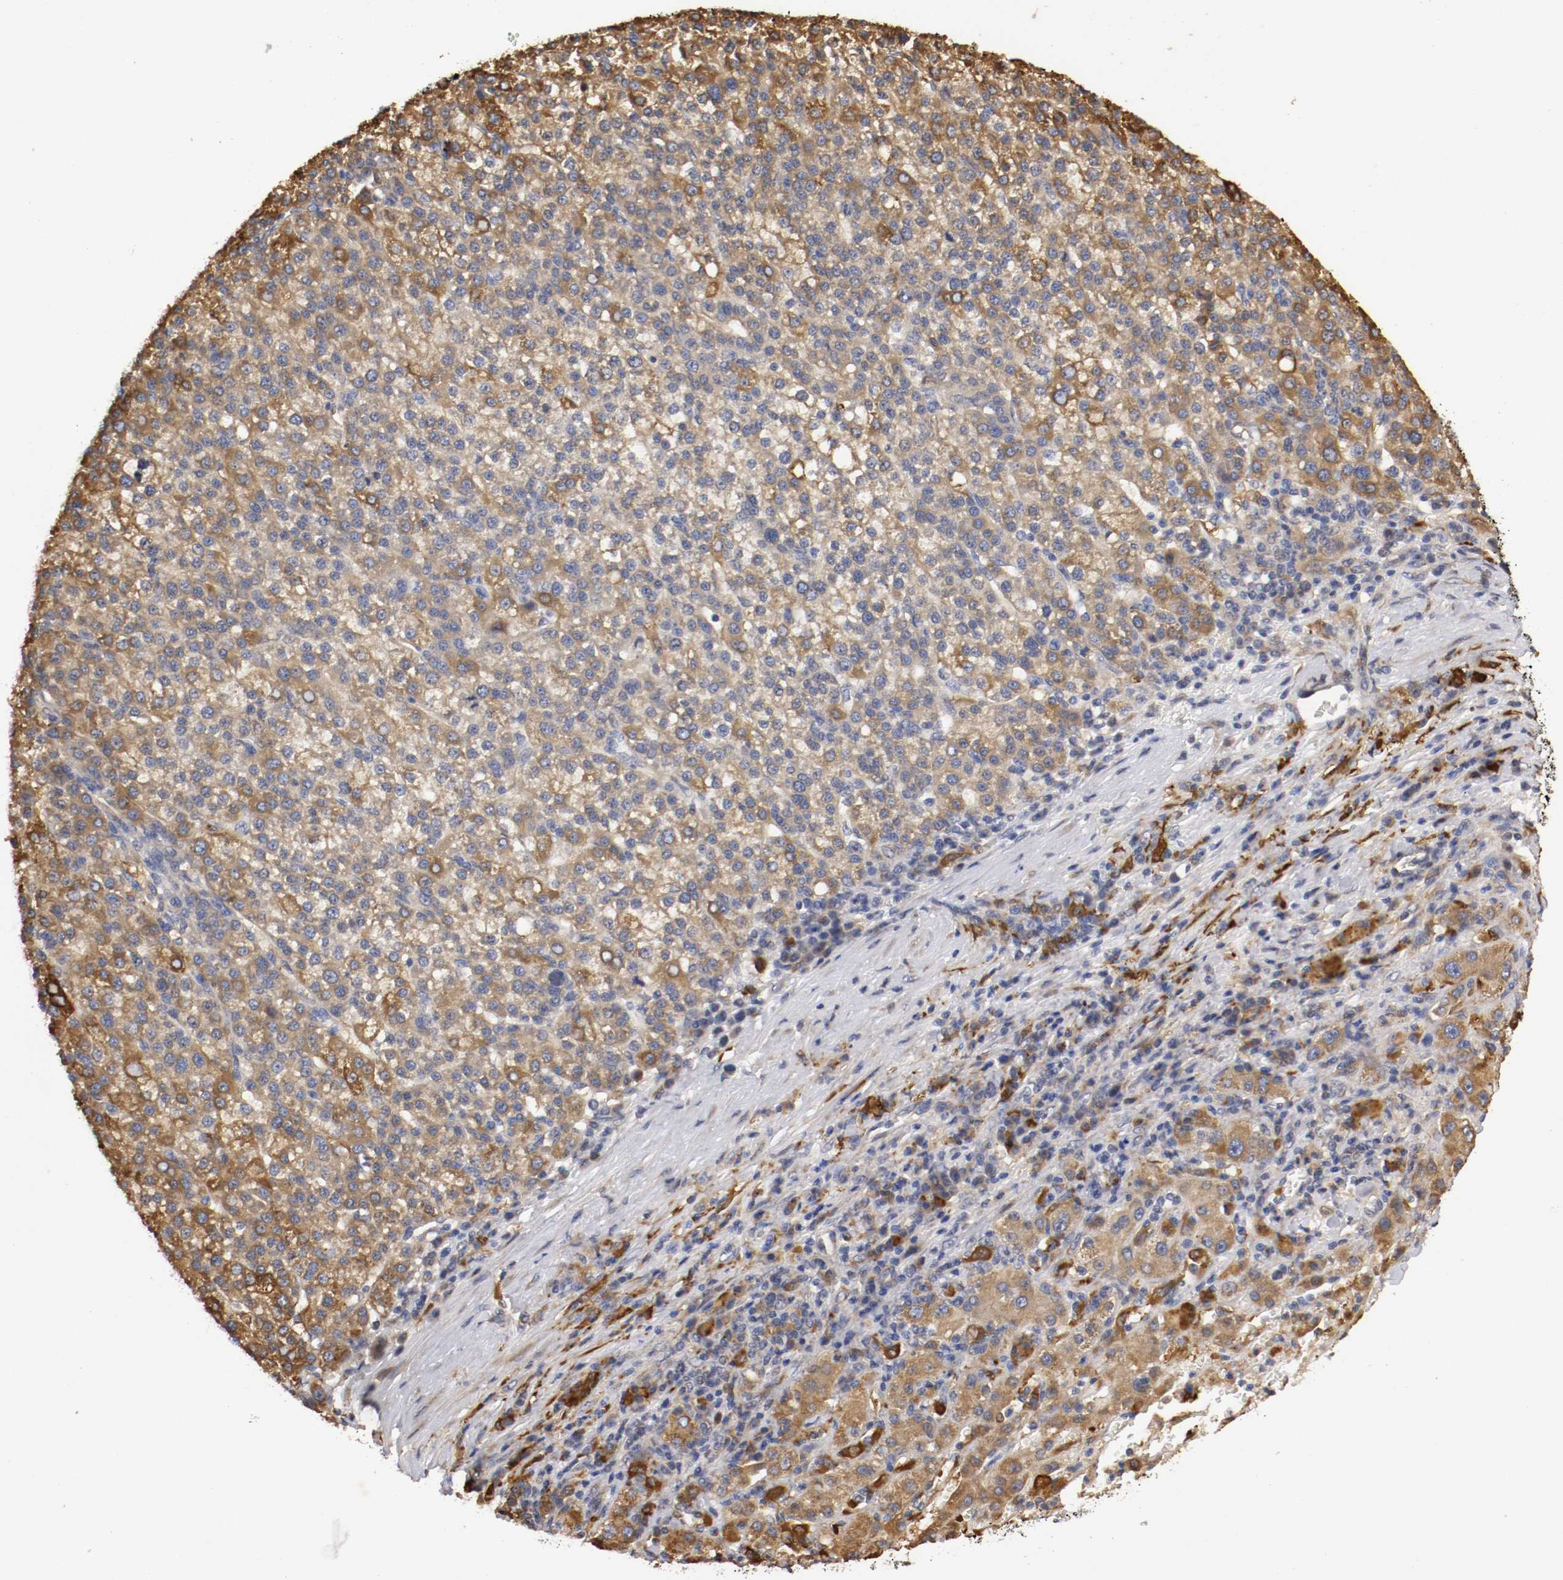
{"staining": {"intensity": "moderate", "quantity": ">75%", "location": "cytoplasmic/membranous"}, "tissue": "liver cancer", "cell_type": "Tumor cells", "image_type": "cancer", "snomed": [{"axis": "morphology", "description": "Carcinoma, Hepatocellular, NOS"}, {"axis": "topography", "description": "Liver"}], "caption": "High-magnification brightfield microscopy of liver cancer stained with DAB (brown) and counterstained with hematoxylin (blue). tumor cells exhibit moderate cytoplasmic/membranous staining is present in approximately>75% of cells. Using DAB (3,3'-diaminobenzidine) (brown) and hematoxylin (blue) stains, captured at high magnification using brightfield microscopy.", "gene": "VEZT", "patient": {"sex": "female", "age": 58}}